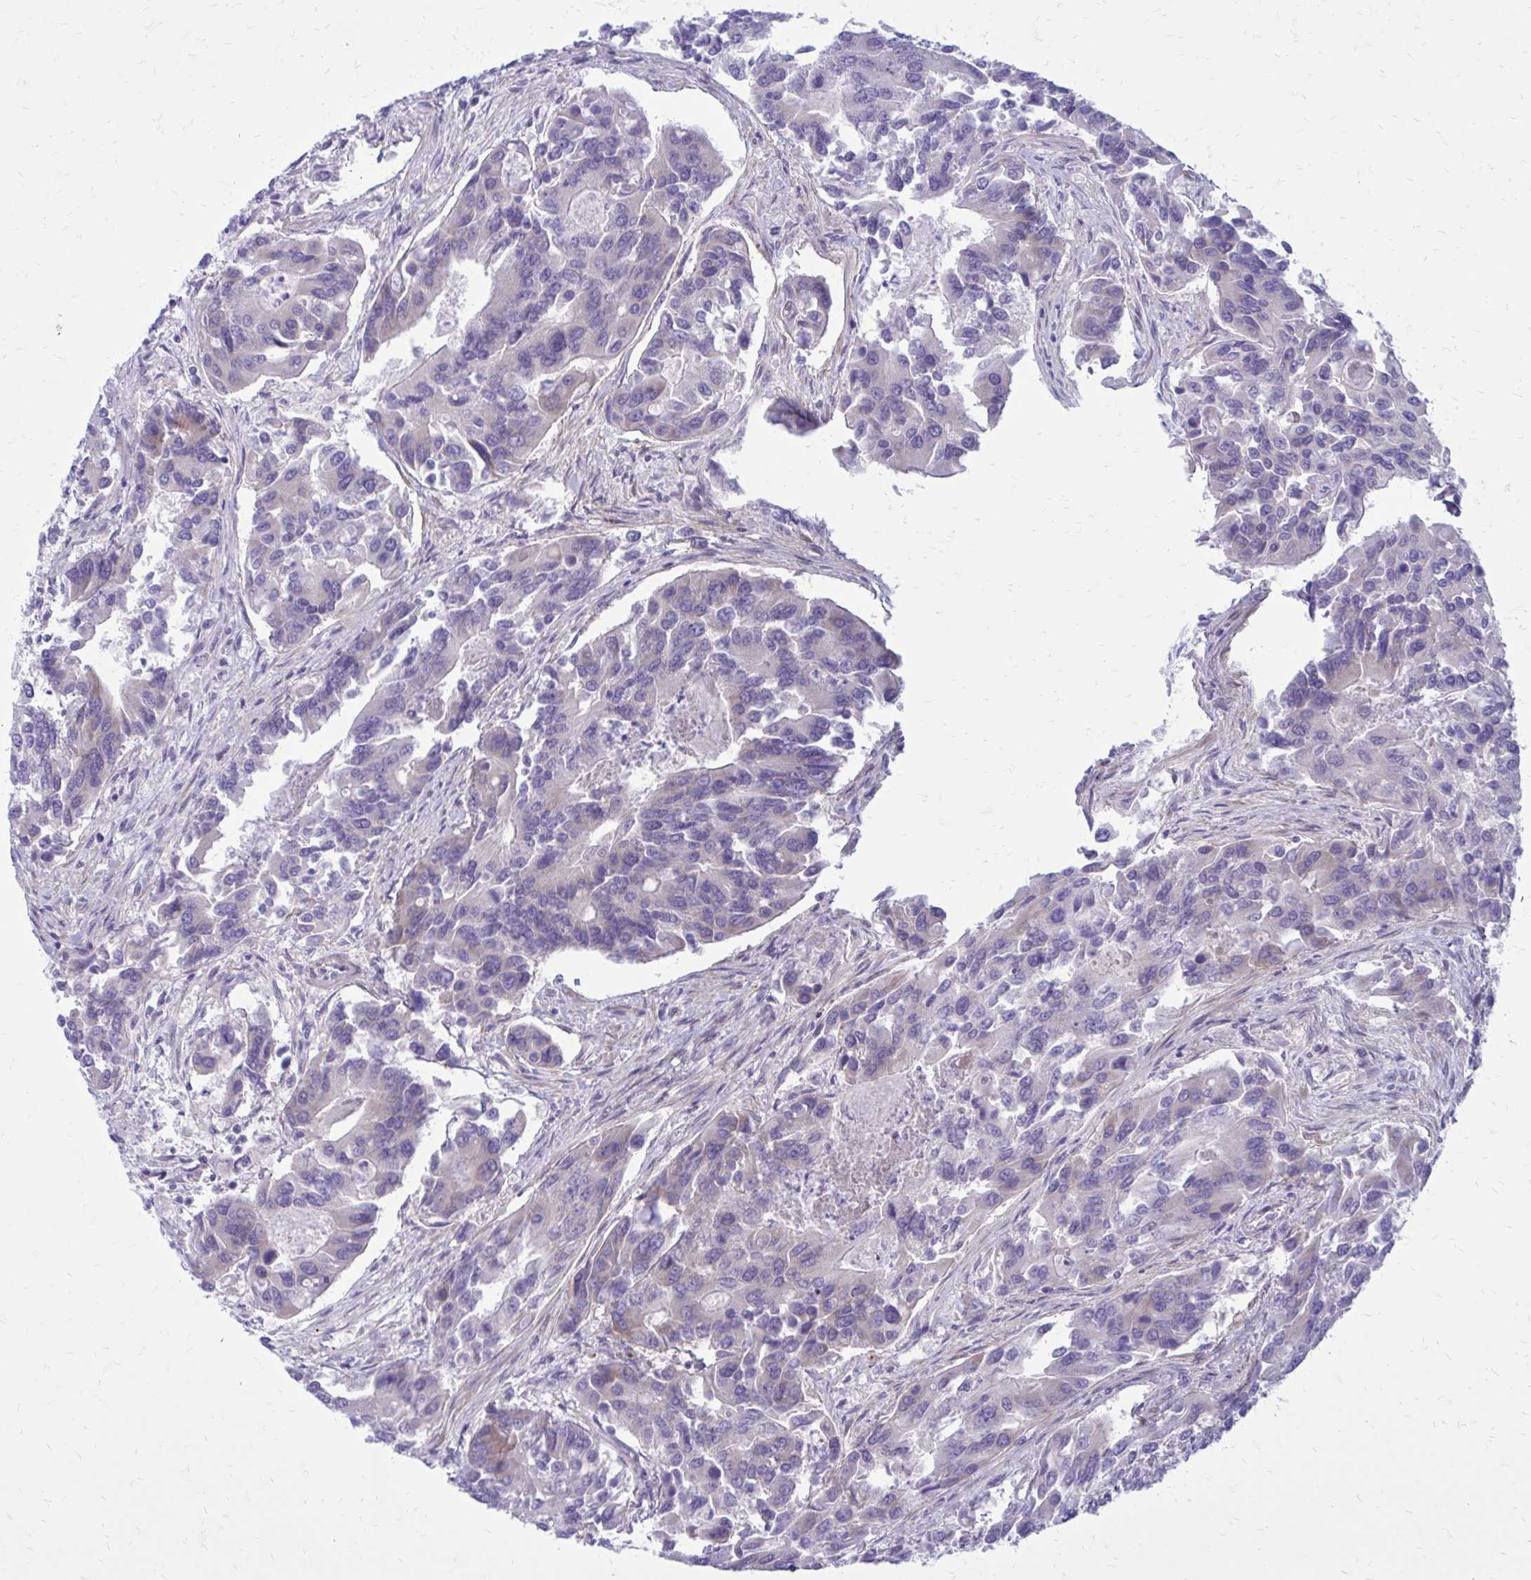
{"staining": {"intensity": "negative", "quantity": "none", "location": "none"}, "tissue": "colorectal cancer", "cell_type": "Tumor cells", "image_type": "cancer", "snomed": [{"axis": "morphology", "description": "Adenocarcinoma, NOS"}, {"axis": "topography", "description": "Colon"}], "caption": "IHC of human adenocarcinoma (colorectal) exhibits no staining in tumor cells.", "gene": "GIGYF2", "patient": {"sex": "female", "age": 67}}